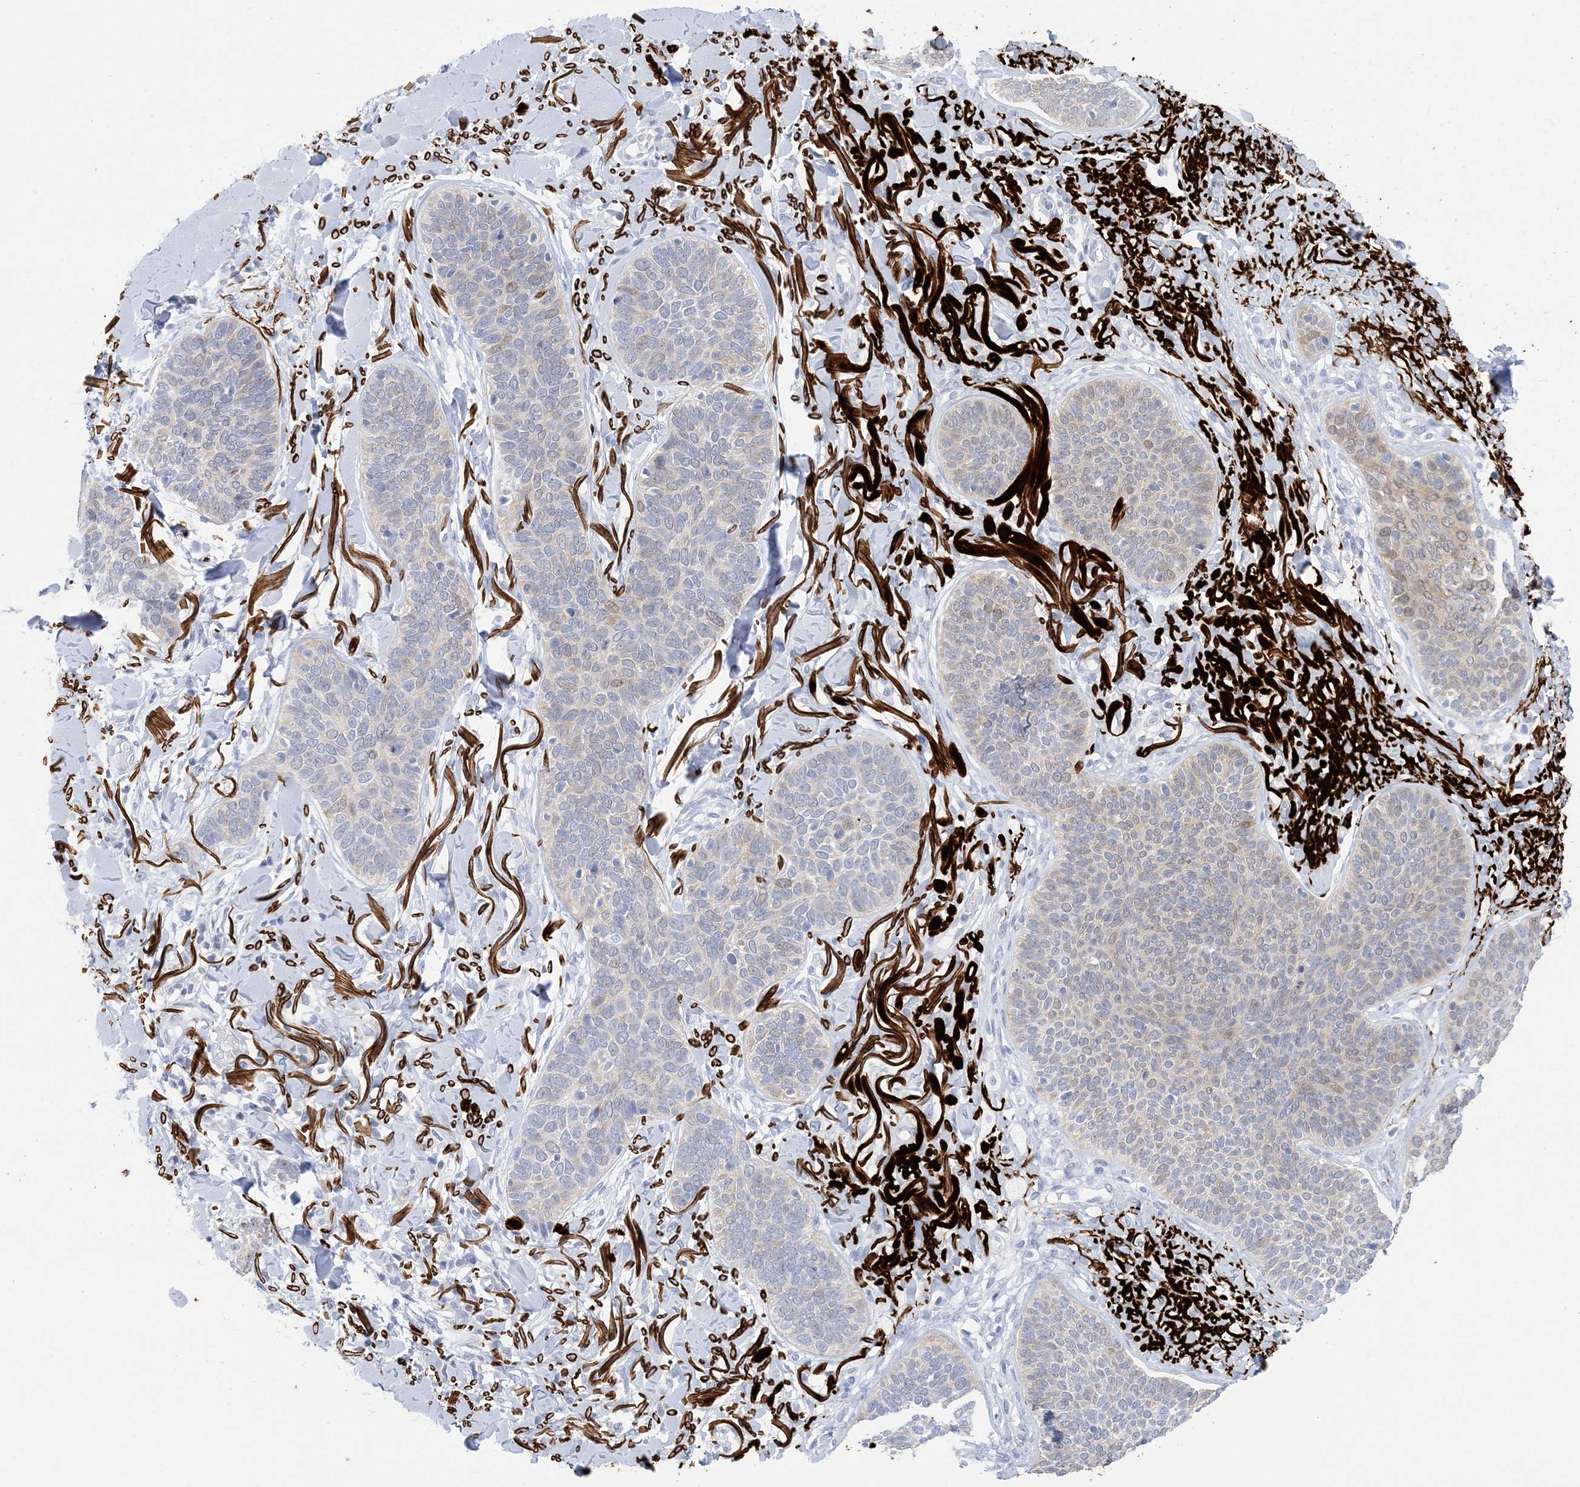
{"staining": {"intensity": "negative", "quantity": "none", "location": "none"}, "tissue": "skin cancer", "cell_type": "Tumor cells", "image_type": "cancer", "snomed": [{"axis": "morphology", "description": "Basal cell carcinoma"}, {"axis": "topography", "description": "Skin"}], "caption": "Immunohistochemistry of skin cancer reveals no expression in tumor cells.", "gene": "SH3YL1", "patient": {"sex": "male", "age": 85}}